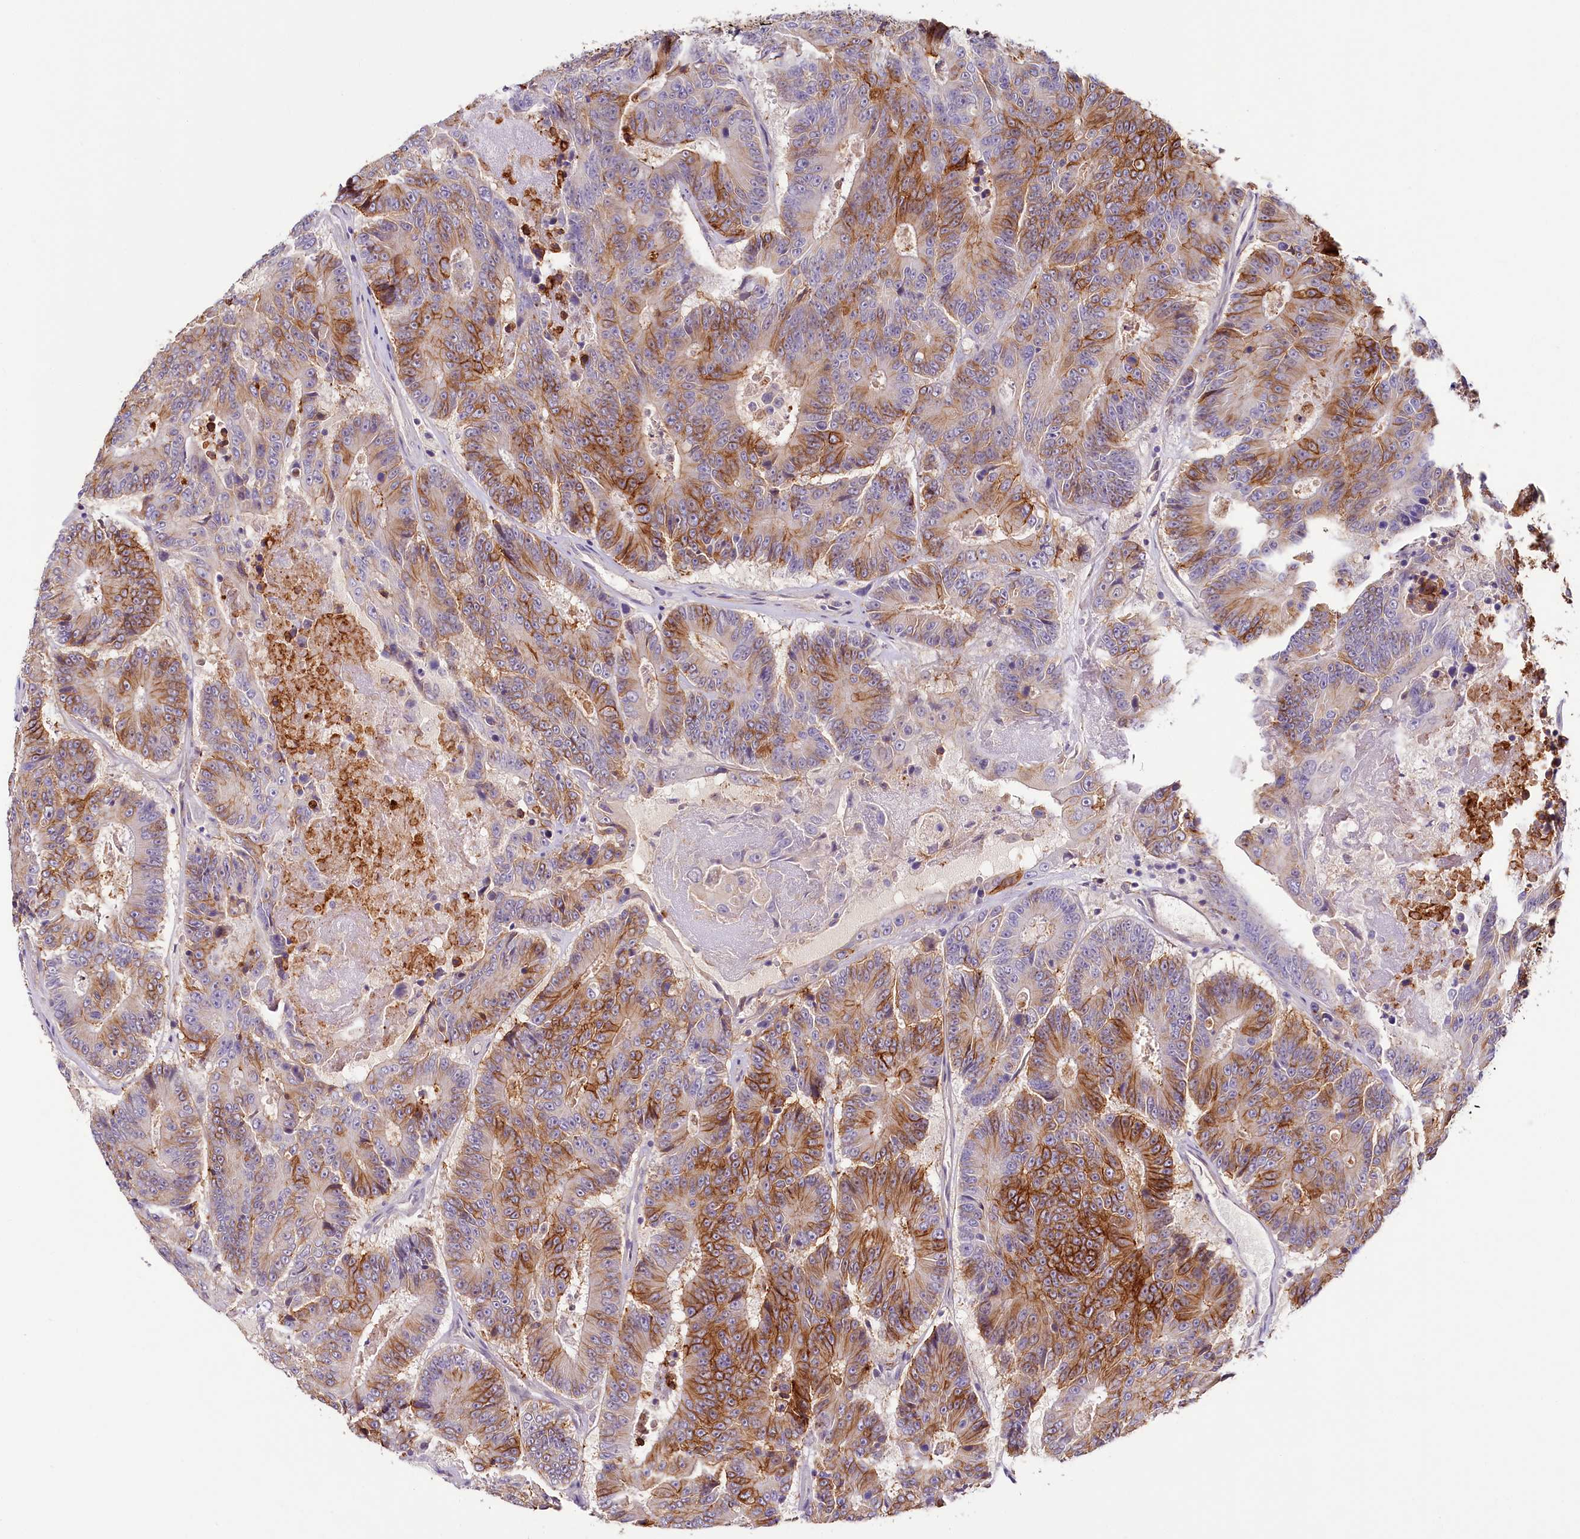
{"staining": {"intensity": "strong", "quantity": "25%-75%", "location": "cytoplasmic/membranous"}, "tissue": "colorectal cancer", "cell_type": "Tumor cells", "image_type": "cancer", "snomed": [{"axis": "morphology", "description": "Adenocarcinoma, NOS"}, {"axis": "topography", "description": "Colon"}], "caption": "There is high levels of strong cytoplasmic/membranous expression in tumor cells of colorectal cancer (adenocarcinoma), as demonstrated by immunohistochemical staining (brown color).", "gene": "PDE6D", "patient": {"sex": "male", "age": 83}}